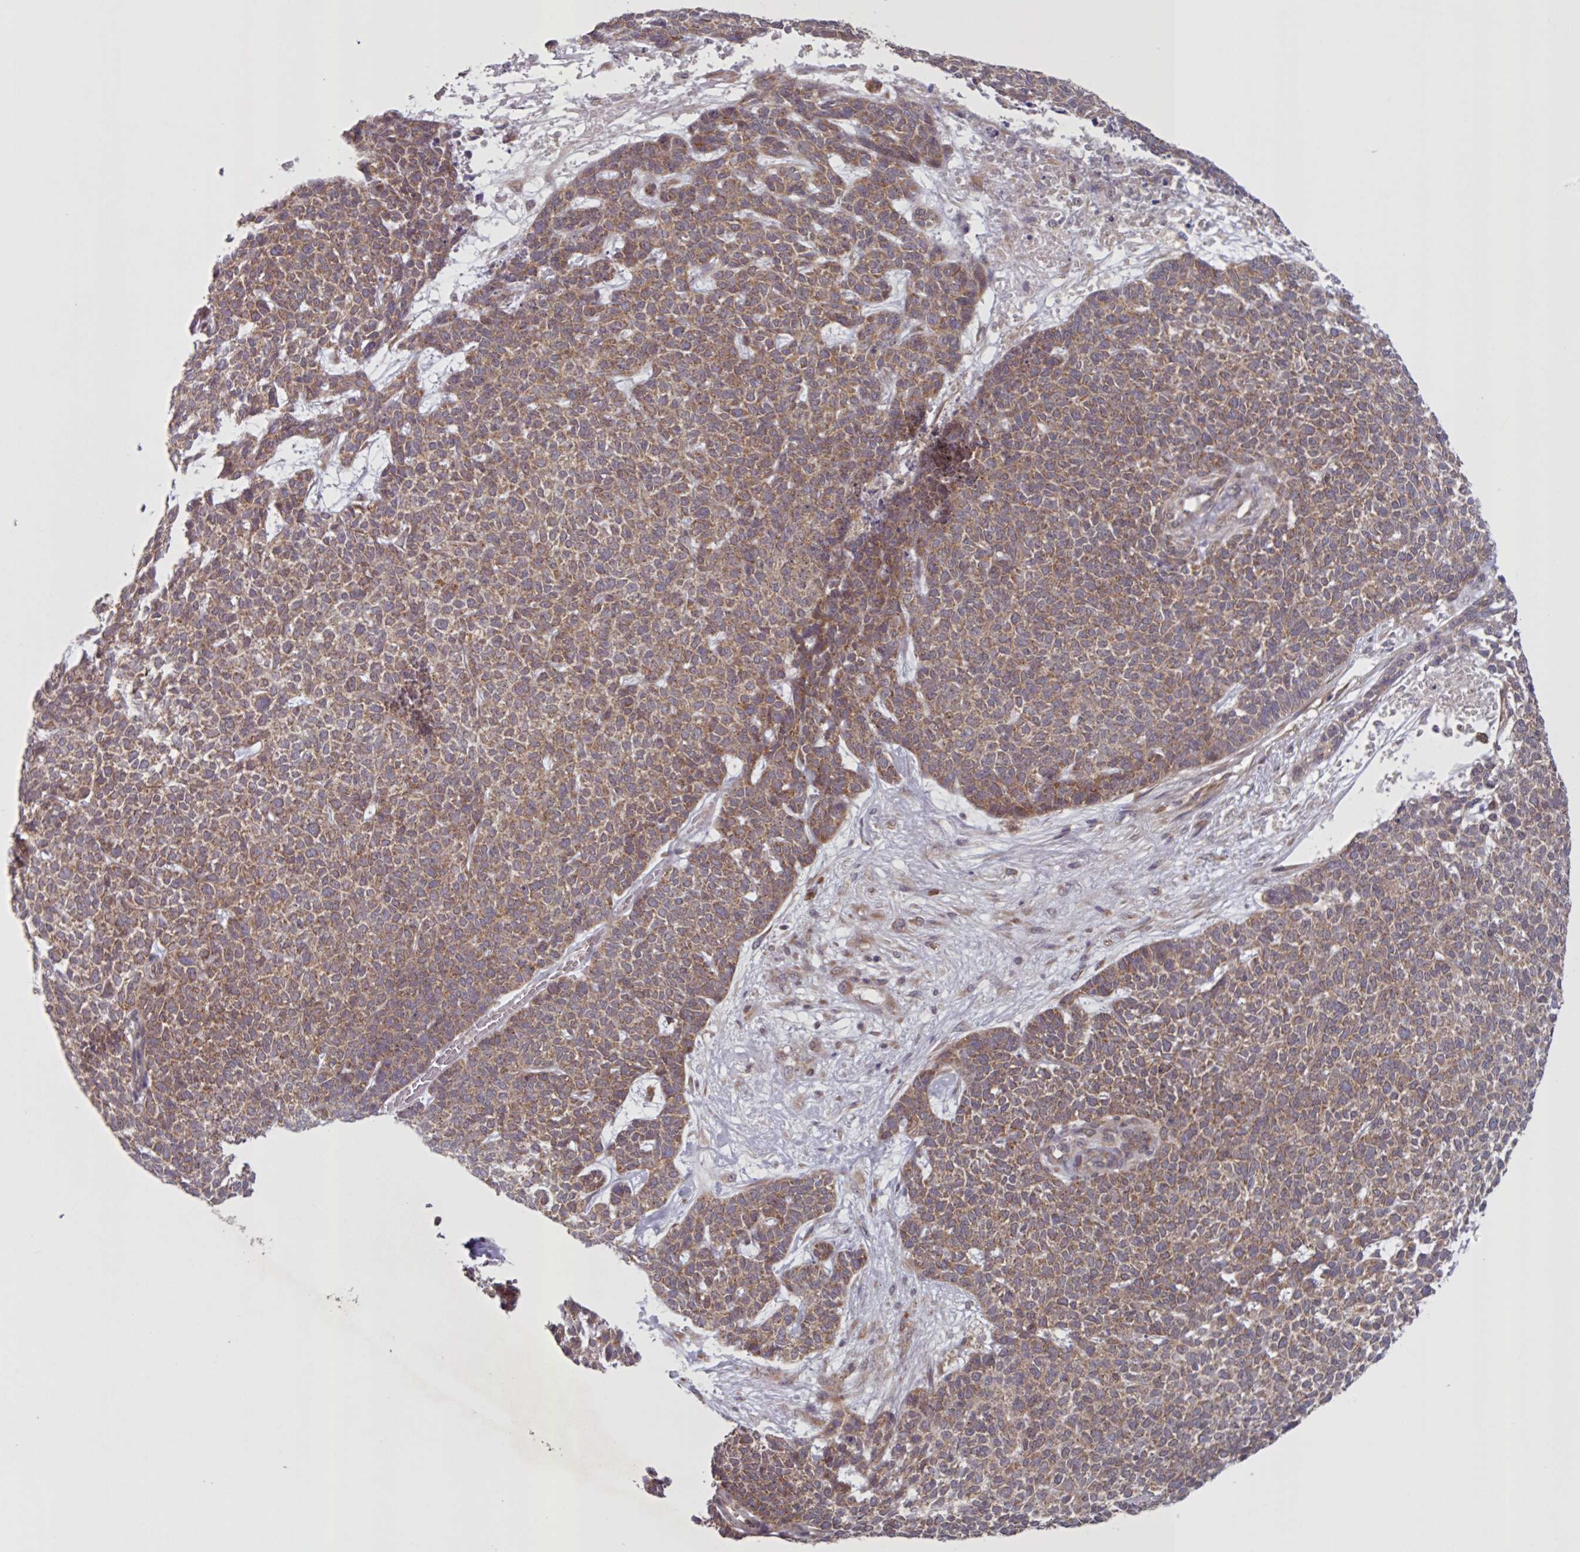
{"staining": {"intensity": "moderate", "quantity": ">75%", "location": "cytoplasmic/membranous"}, "tissue": "skin cancer", "cell_type": "Tumor cells", "image_type": "cancer", "snomed": [{"axis": "morphology", "description": "Basal cell carcinoma"}, {"axis": "topography", "description": "Skin"}], "caption": "IHC (DAB (3,3'-diaminobenzidine)) staining of human skin basal cell carcinoma displays moderate cytoplasmic/membranous protein staining in approximately >75% of tumor cells. (Brightfield microscopy of DAB IHC at high magnification).", "gene": "CAMLG", "patient": {"sex": "female", "age": 84}}